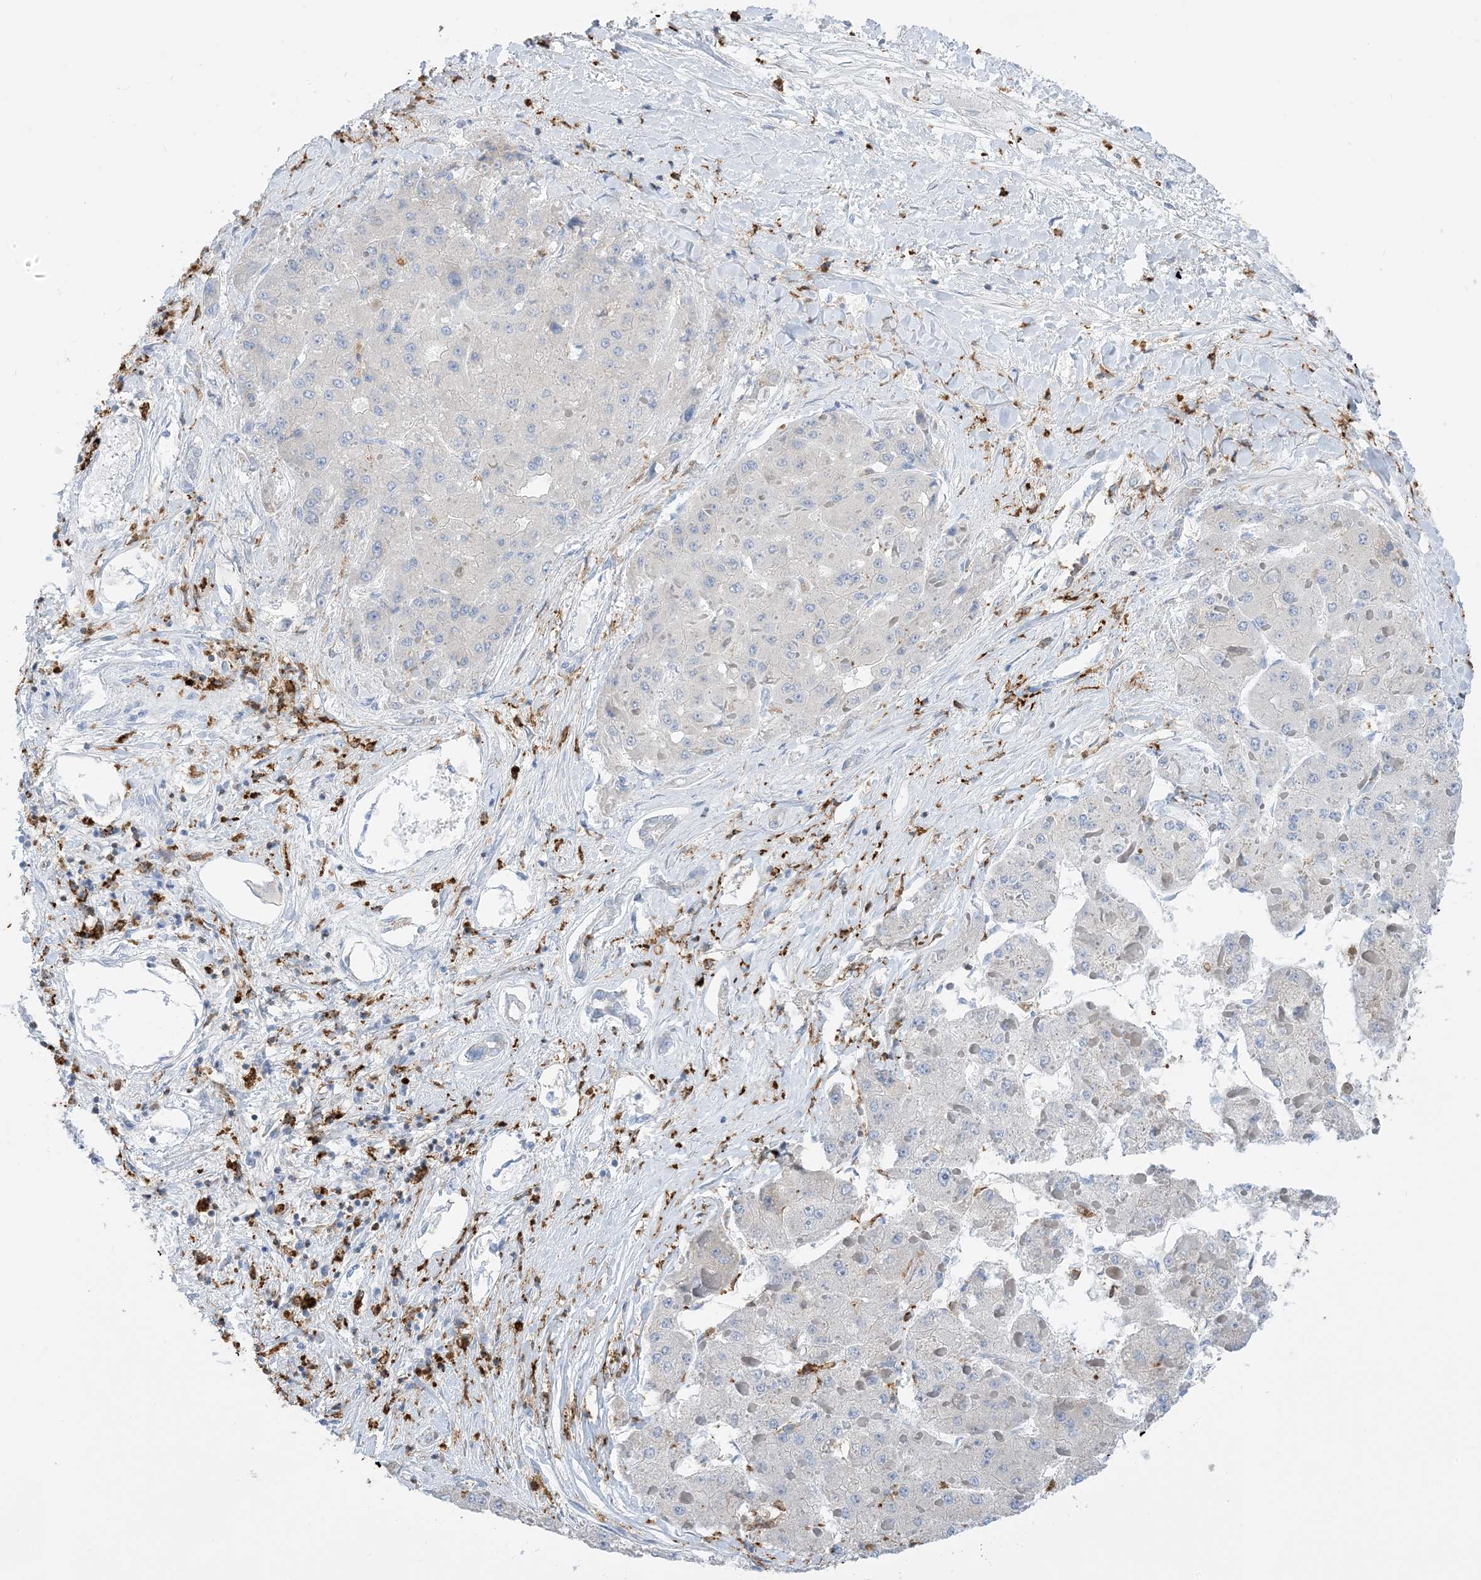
{"staining": {"intensity": "negative", "quantity": "none", "location": "none"}, "tissue": "liver cancer", "cell_type": "Tumor cells", "image_type": "cancer", "snomed": [{"axis": "morphology", "description": "Carcinoma, Hepatocellular, NOS"}, {"axis": "topography", "description": "Liver"}], "caption": "There is no significant expression in tumor cells of liver cancer (hepatocellular carcinoma). (DAB immunohistochemistry, high magnification).", "gene": "DPH3", "patient": {"sex": "female", "age": 73}}